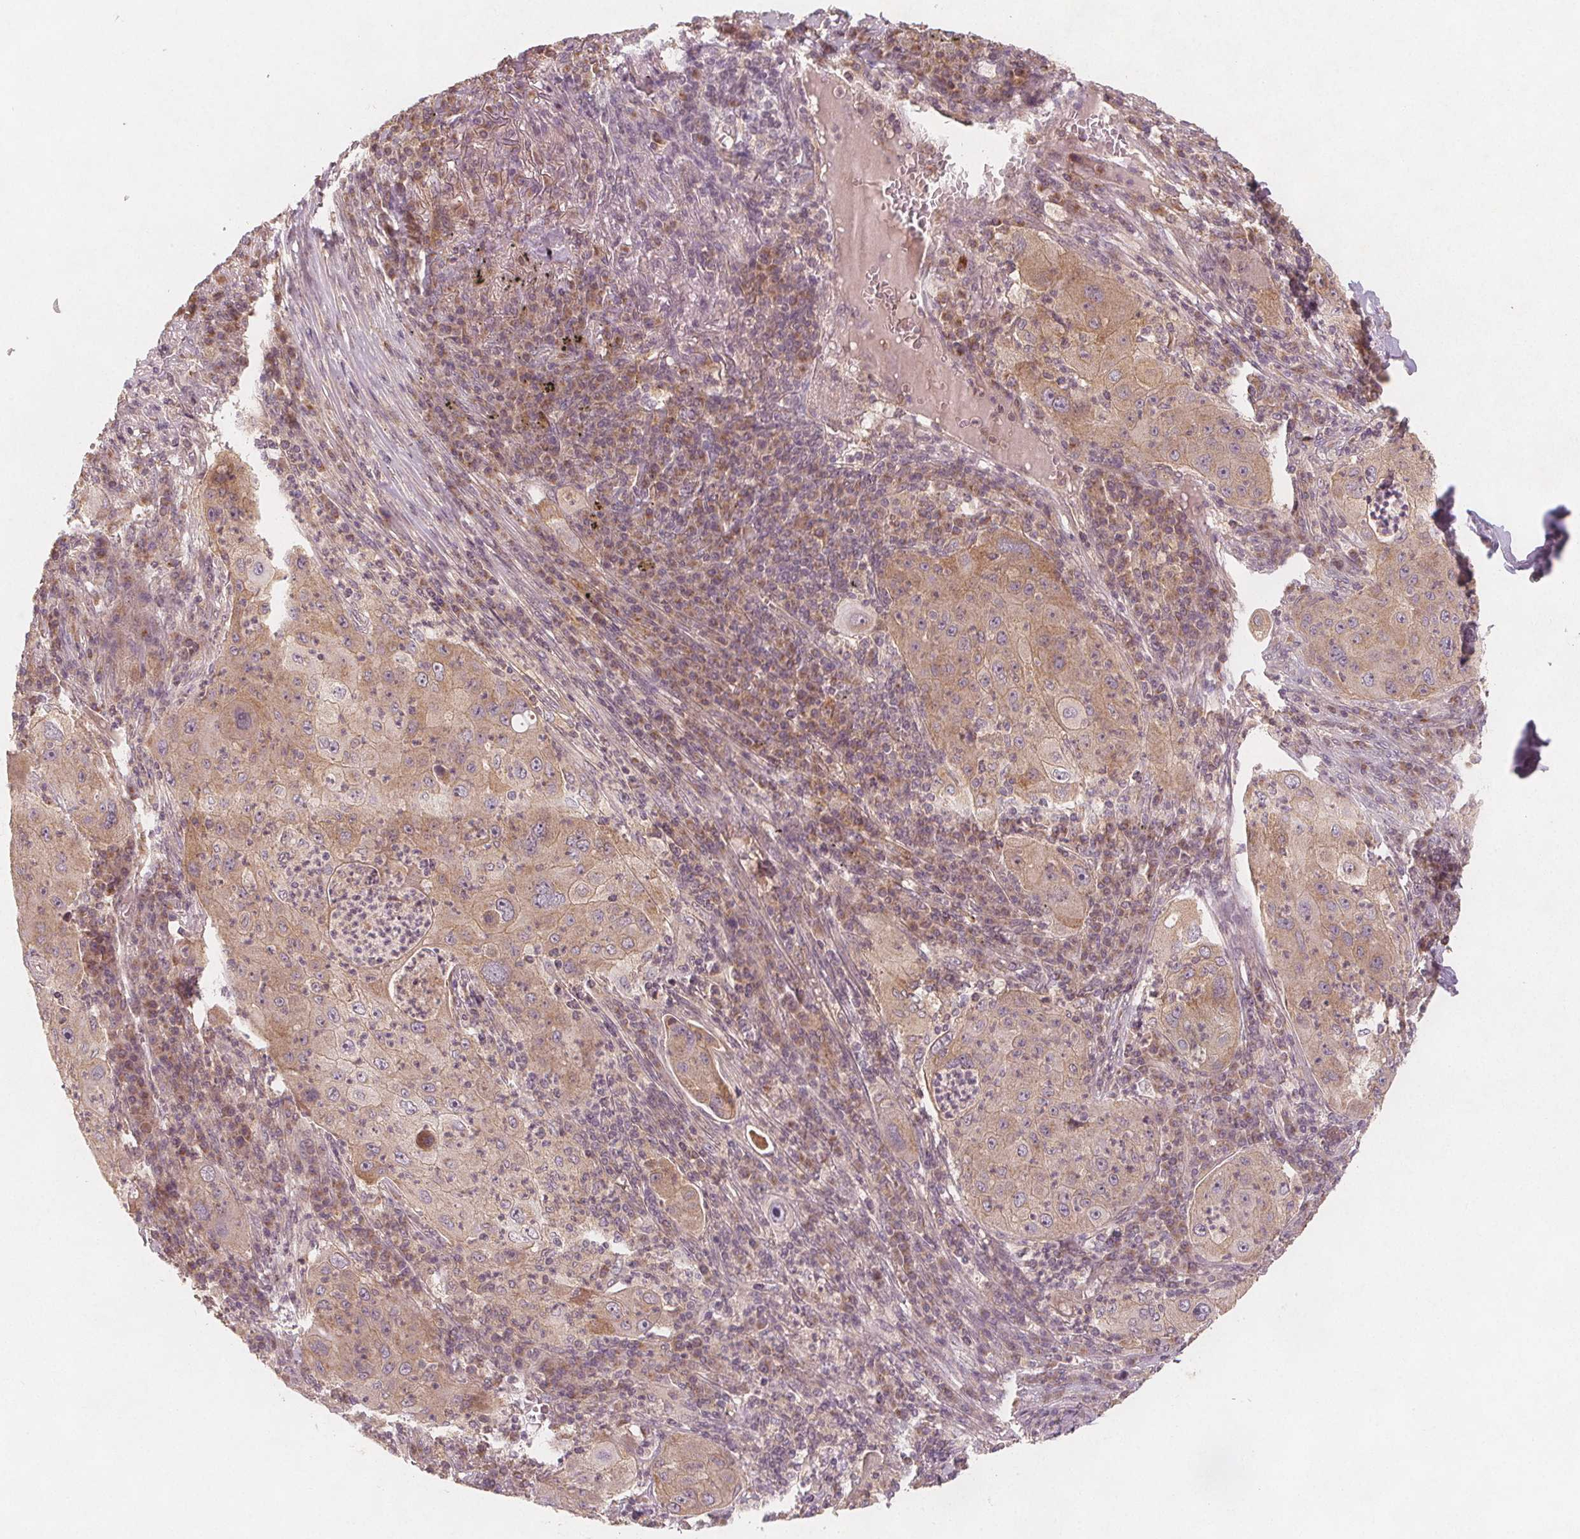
{"staining": {"intensity": "weak", "quantity": ">75%", "location": "cytoplasmic/membranous"}, "tissue": "lung cancer", "cell_type": "Tumor cells", "image_type": "cancer", "snomed": [{"axis": "morphology", "description": "Squamous cell carcinoma, NOS"}, {"axis": "topography", "description": "Lung"}], "caption": "Lung squamous cell carcinoma was stained to show a protein in brown. There is low levels of weak cytoplasmic/membranous positivity in approximately >75% of tumor cells.", "gene": "NCSTN", "patient": {"sex": "female", "age": 59}}